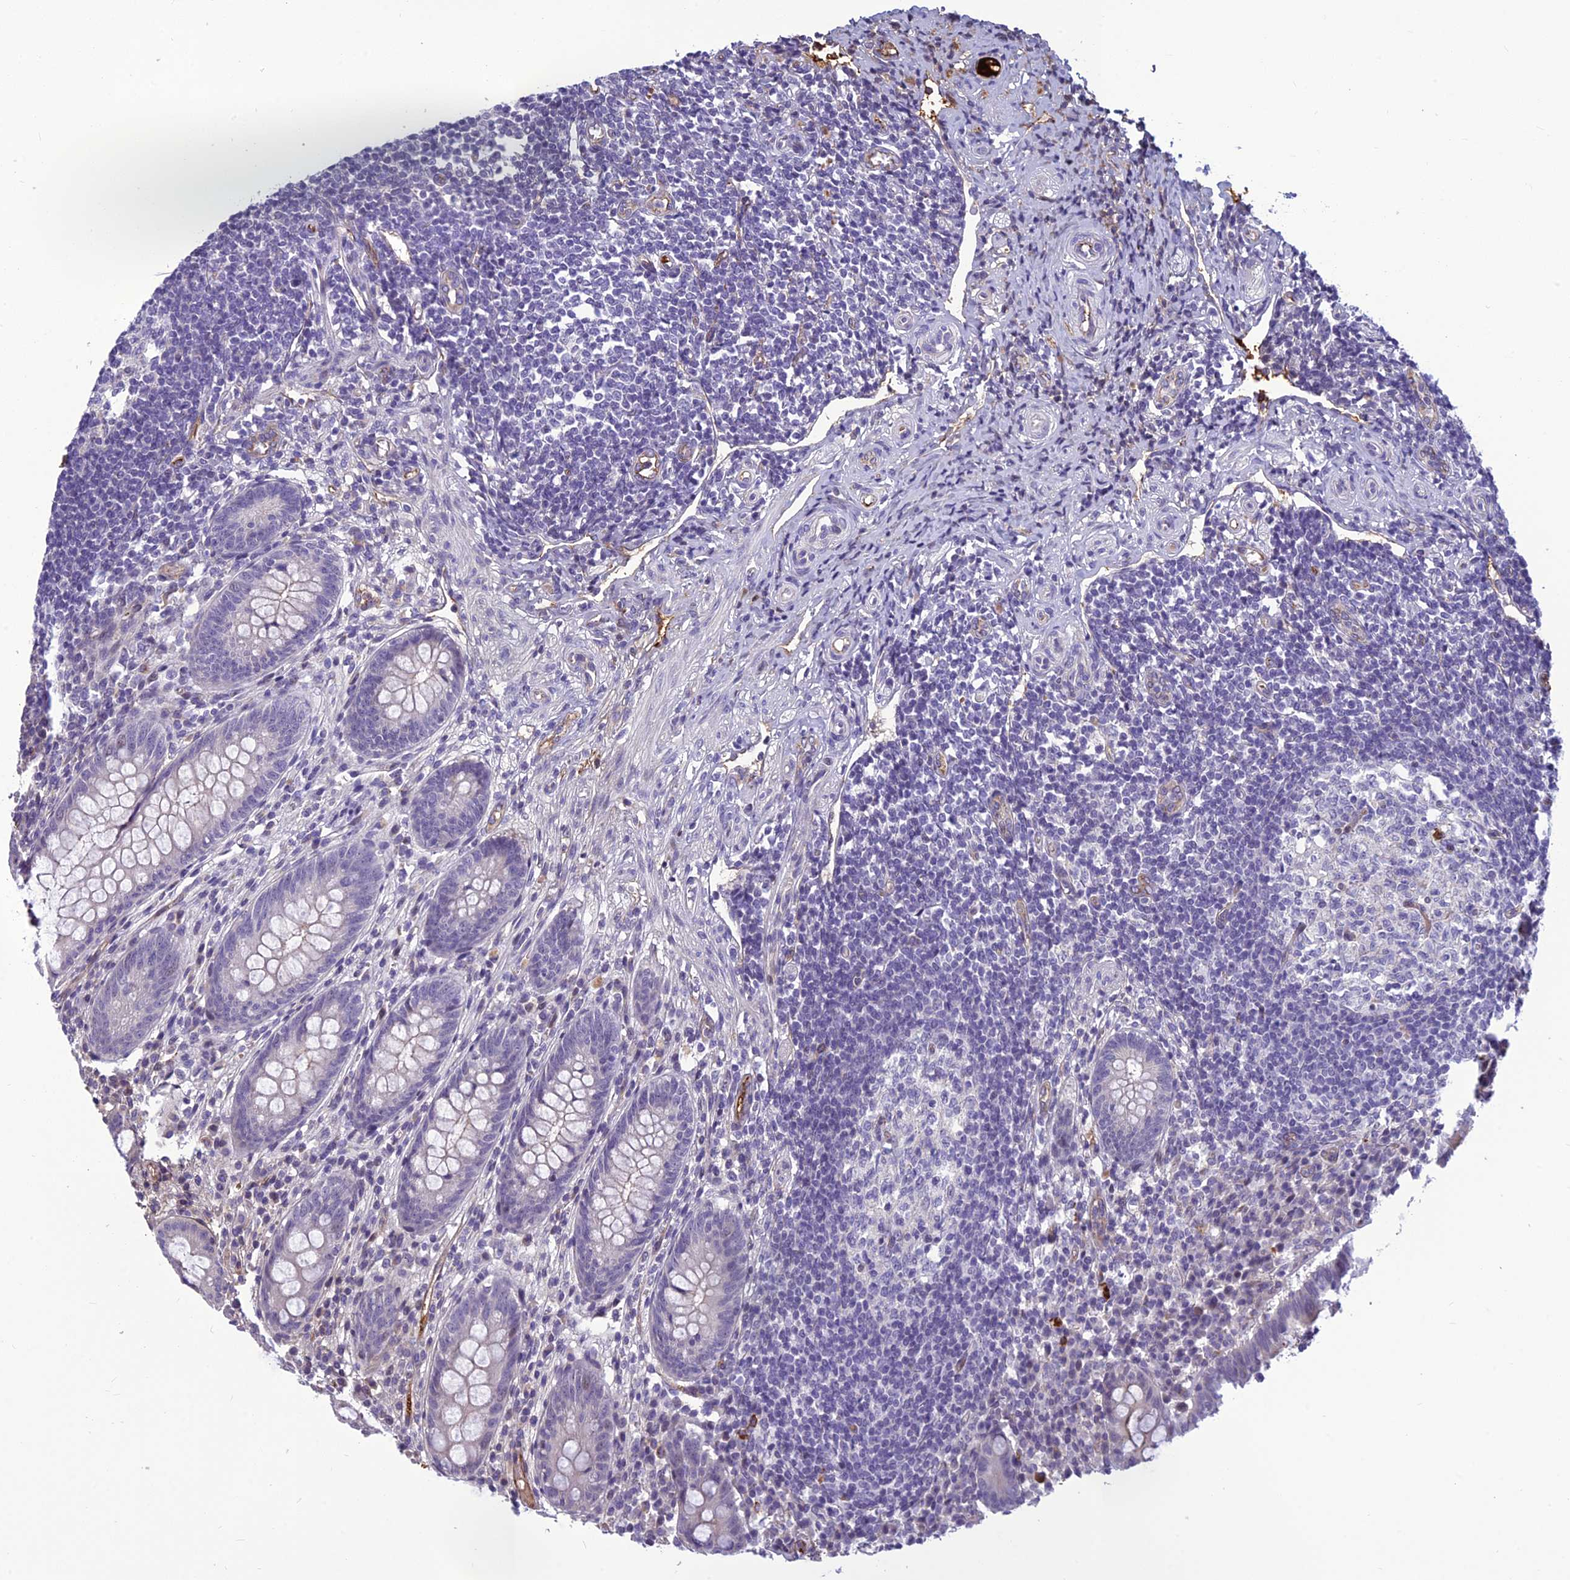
{"staining": {"intensity": "moderate", "quantity": "<25%", "location": "cytoplasmic/membranous"}, "tissue": "appendix", "cell_type": "Glandular cells", "image_type": "normal", "snomed": [{"axis": "morphology", "description": "Normal tissue, NOS"}, {"axis": "topography", "description": "Appendix"}], "caption": "Immunohistochemistry (IHC) histopathology image of normal appendix stained for a protein (brown), which shows low levels of moderate cytoplasmic/membranous positivity in about <25% of glandular cells.", "gene": "CLEC11A", "patient": {"sex": "female", "age": 33}}